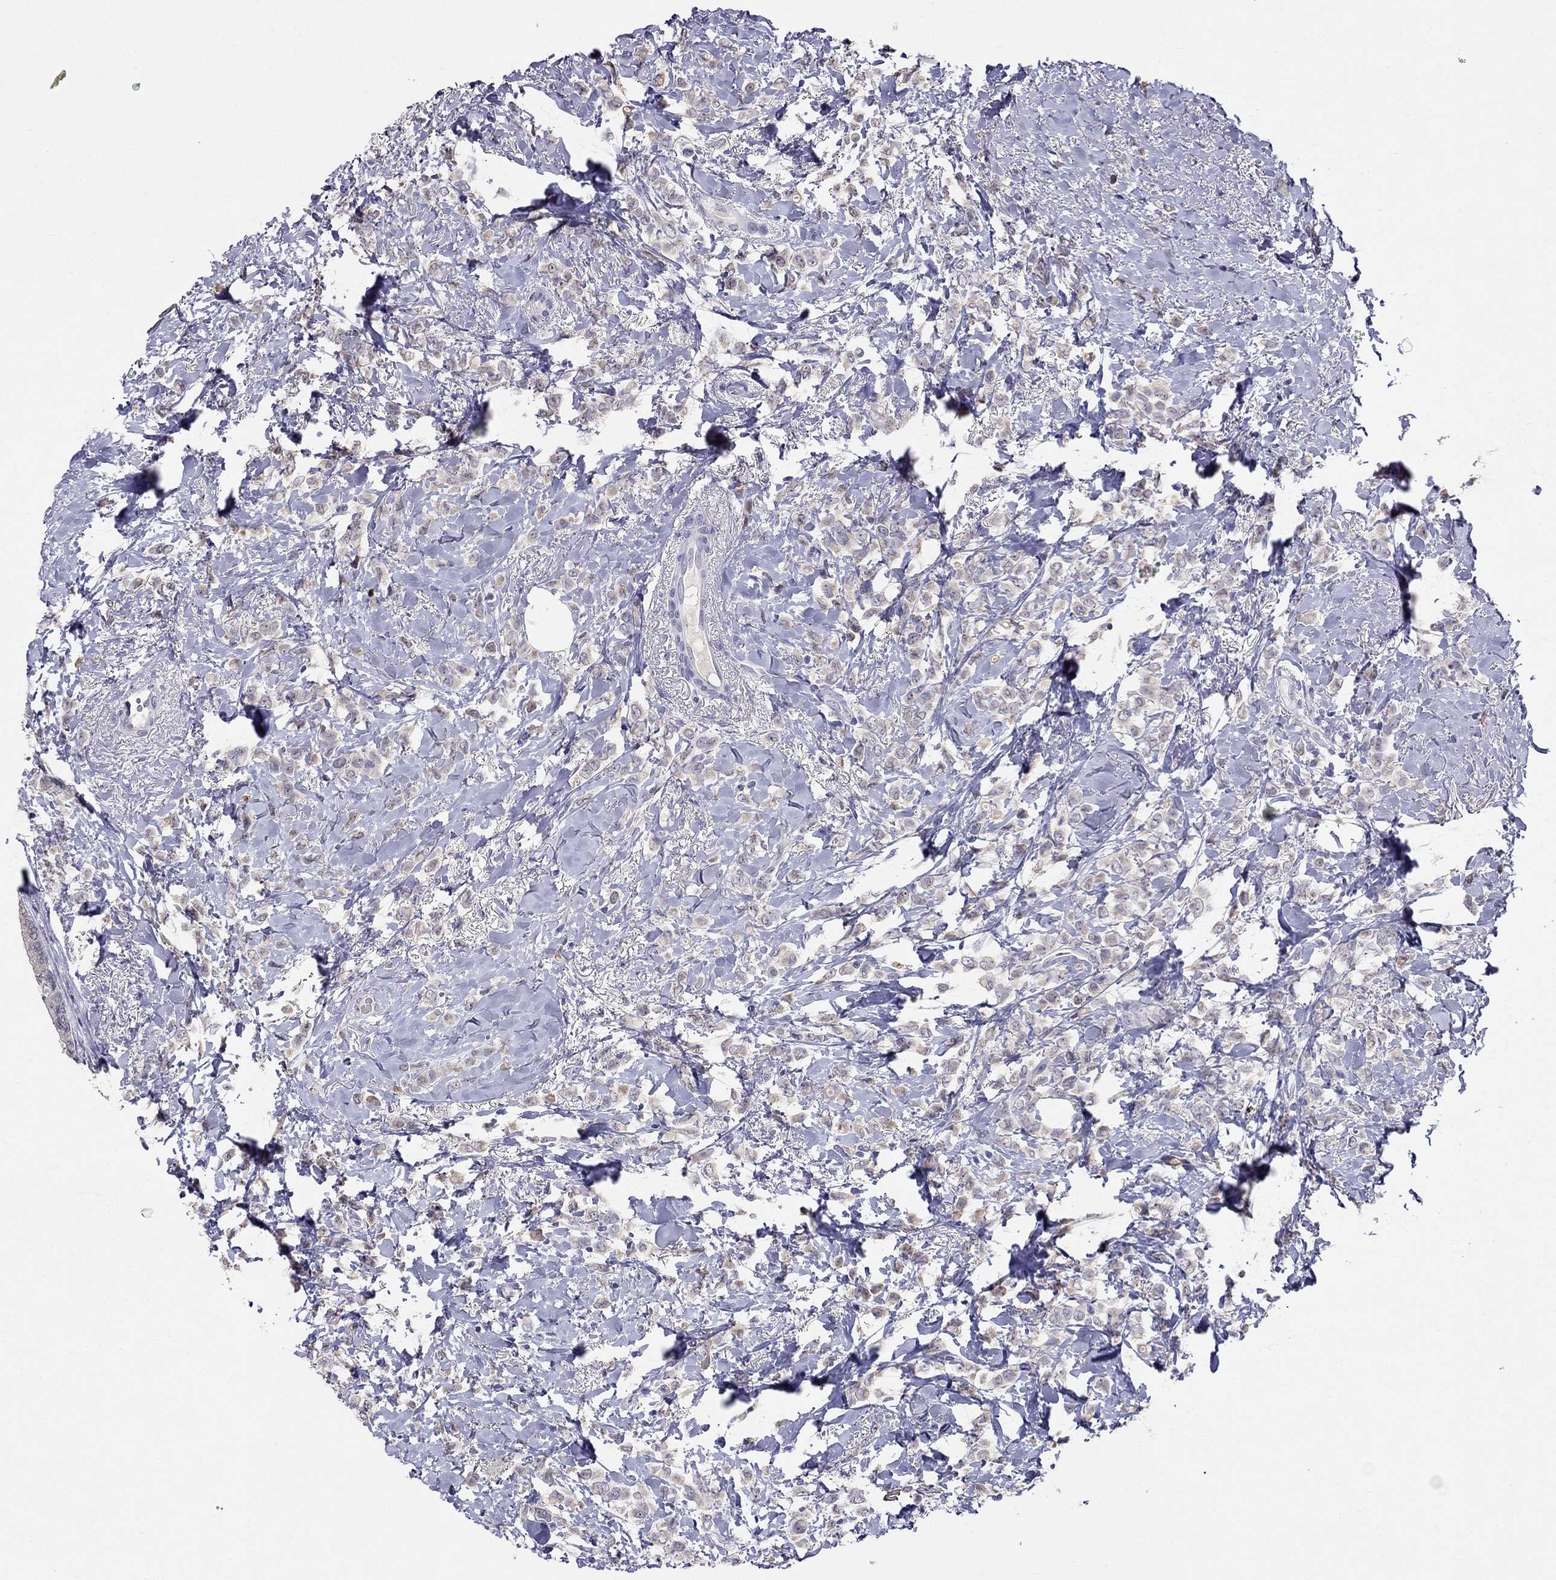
{"staining": {"intensity": "negative", "quantity": "none", "location": "none"}, "tissue": "breast cancer", "cell_type": "Tumor cells", "image_type": "cancer", "snomed": [{"axis": "morphology", "description": "Lobular carcinoma"}, {"axis": "topography", "description": "Breast"}], "caption": "High magnification brightfield microscopy of breast lobular carcinoma stained with DAB (3,3'-diaminobenzidine) (brown) and counterstained with hematoxylin (blue): tumor cells show no significant staining.", "gene": "MYO3B", "patient": {"sex": "female", "age": 66}}